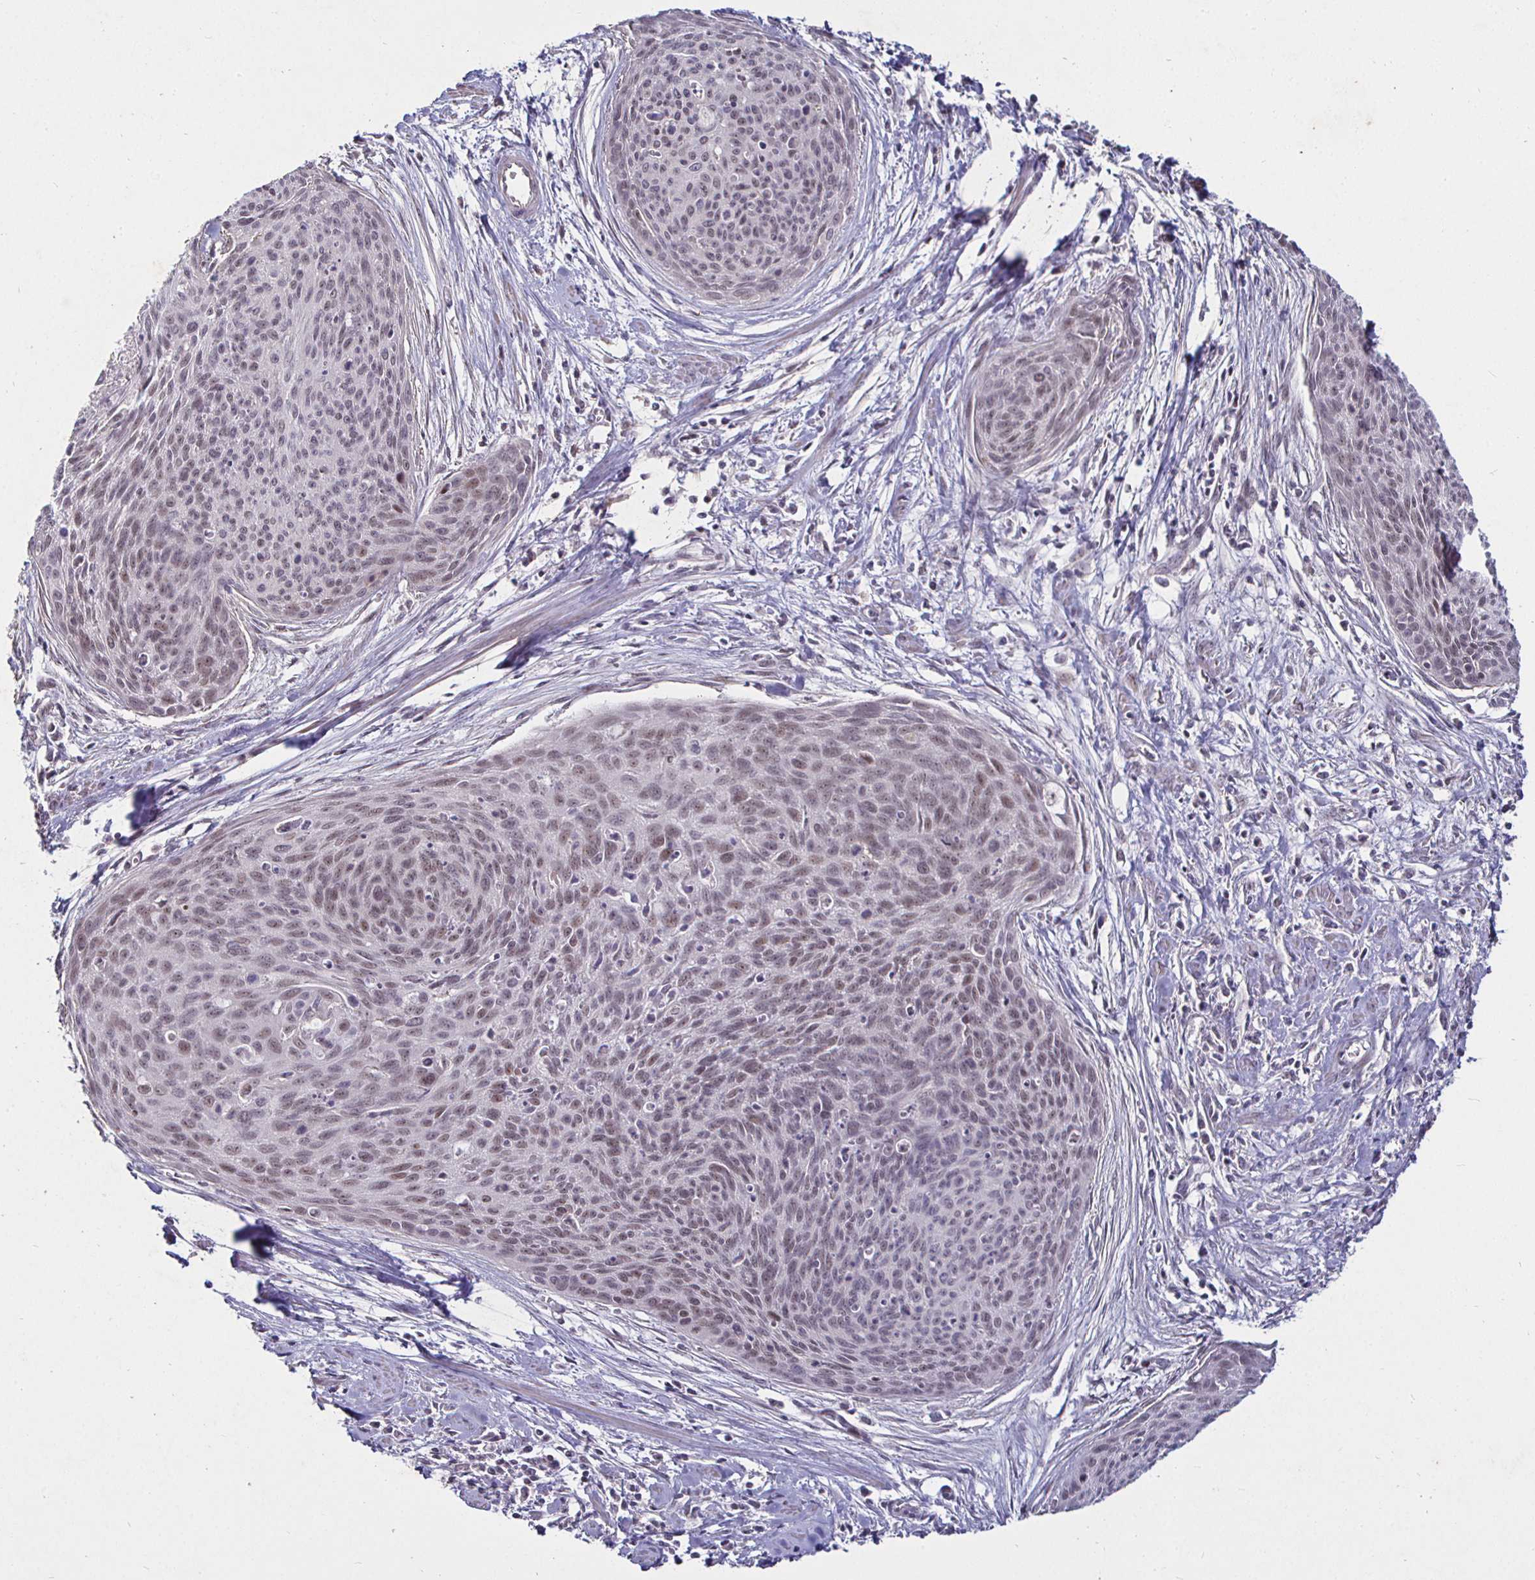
{"staining": {"intensity": "weak", "quantity": "25%-75%", "location": "nuclear"}, "tissue": "cervical cancer", "cell_type": "Tumor cells", "image_type": "cancer", "snomed": [{"axis": "morphology", "description": "Squamous cell carcinoma, NOS"}, {"axis": "topography", "description": "Cervix"}], "caption": "Protein staining of cervical cancer tissue demonstrates weak nuclear expression in about 25%-75% of tumor cells. The protein of interest is stained brown, and the nuclei are stained in blue (DAB (3,3'-diaminobenzidine) IHC with brightfield microscopy, high magnification).", "gene": "MLH1", "patient": {"sex": "female", "age": 55}}